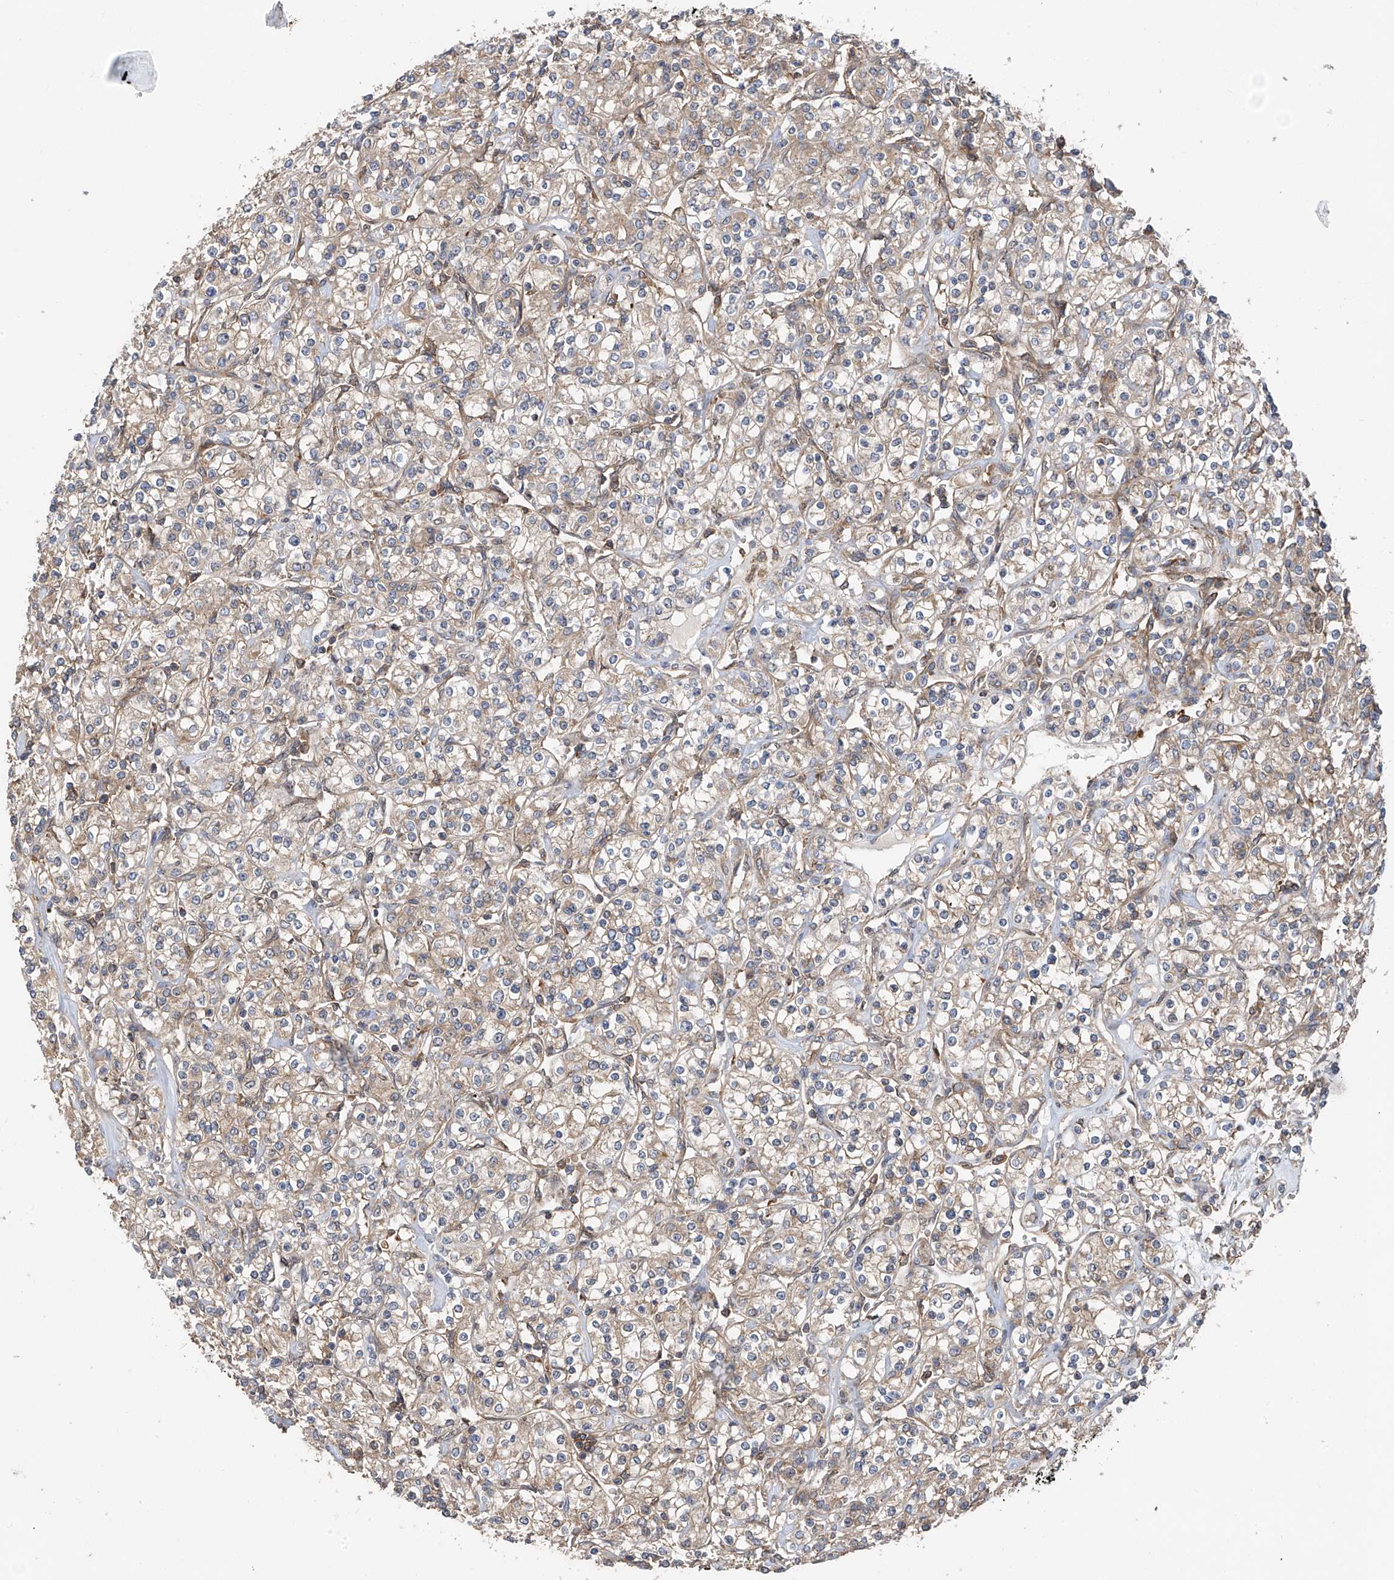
{"staining": {"intensity": "weak", "quantity": "25%-75%", "location": "cytoplasmic/membranous"}, "tissue": "renal cancer", "cell_type": "Tumor cells", "image_type": "cancer", "snomed": [{"axis": "morphology", "description": "Adenocarcinoma, NOS"}, {"axis": "topography", "description": "Kidney"}], "caption": "The immunohistochemical stain shows weak cytoplasmic/membranous expression in tumor cells of renal cancer (adenocarcinoma) tissue.", "gene": "CHPF", "patient": {"sex": "male", "age": 77}}